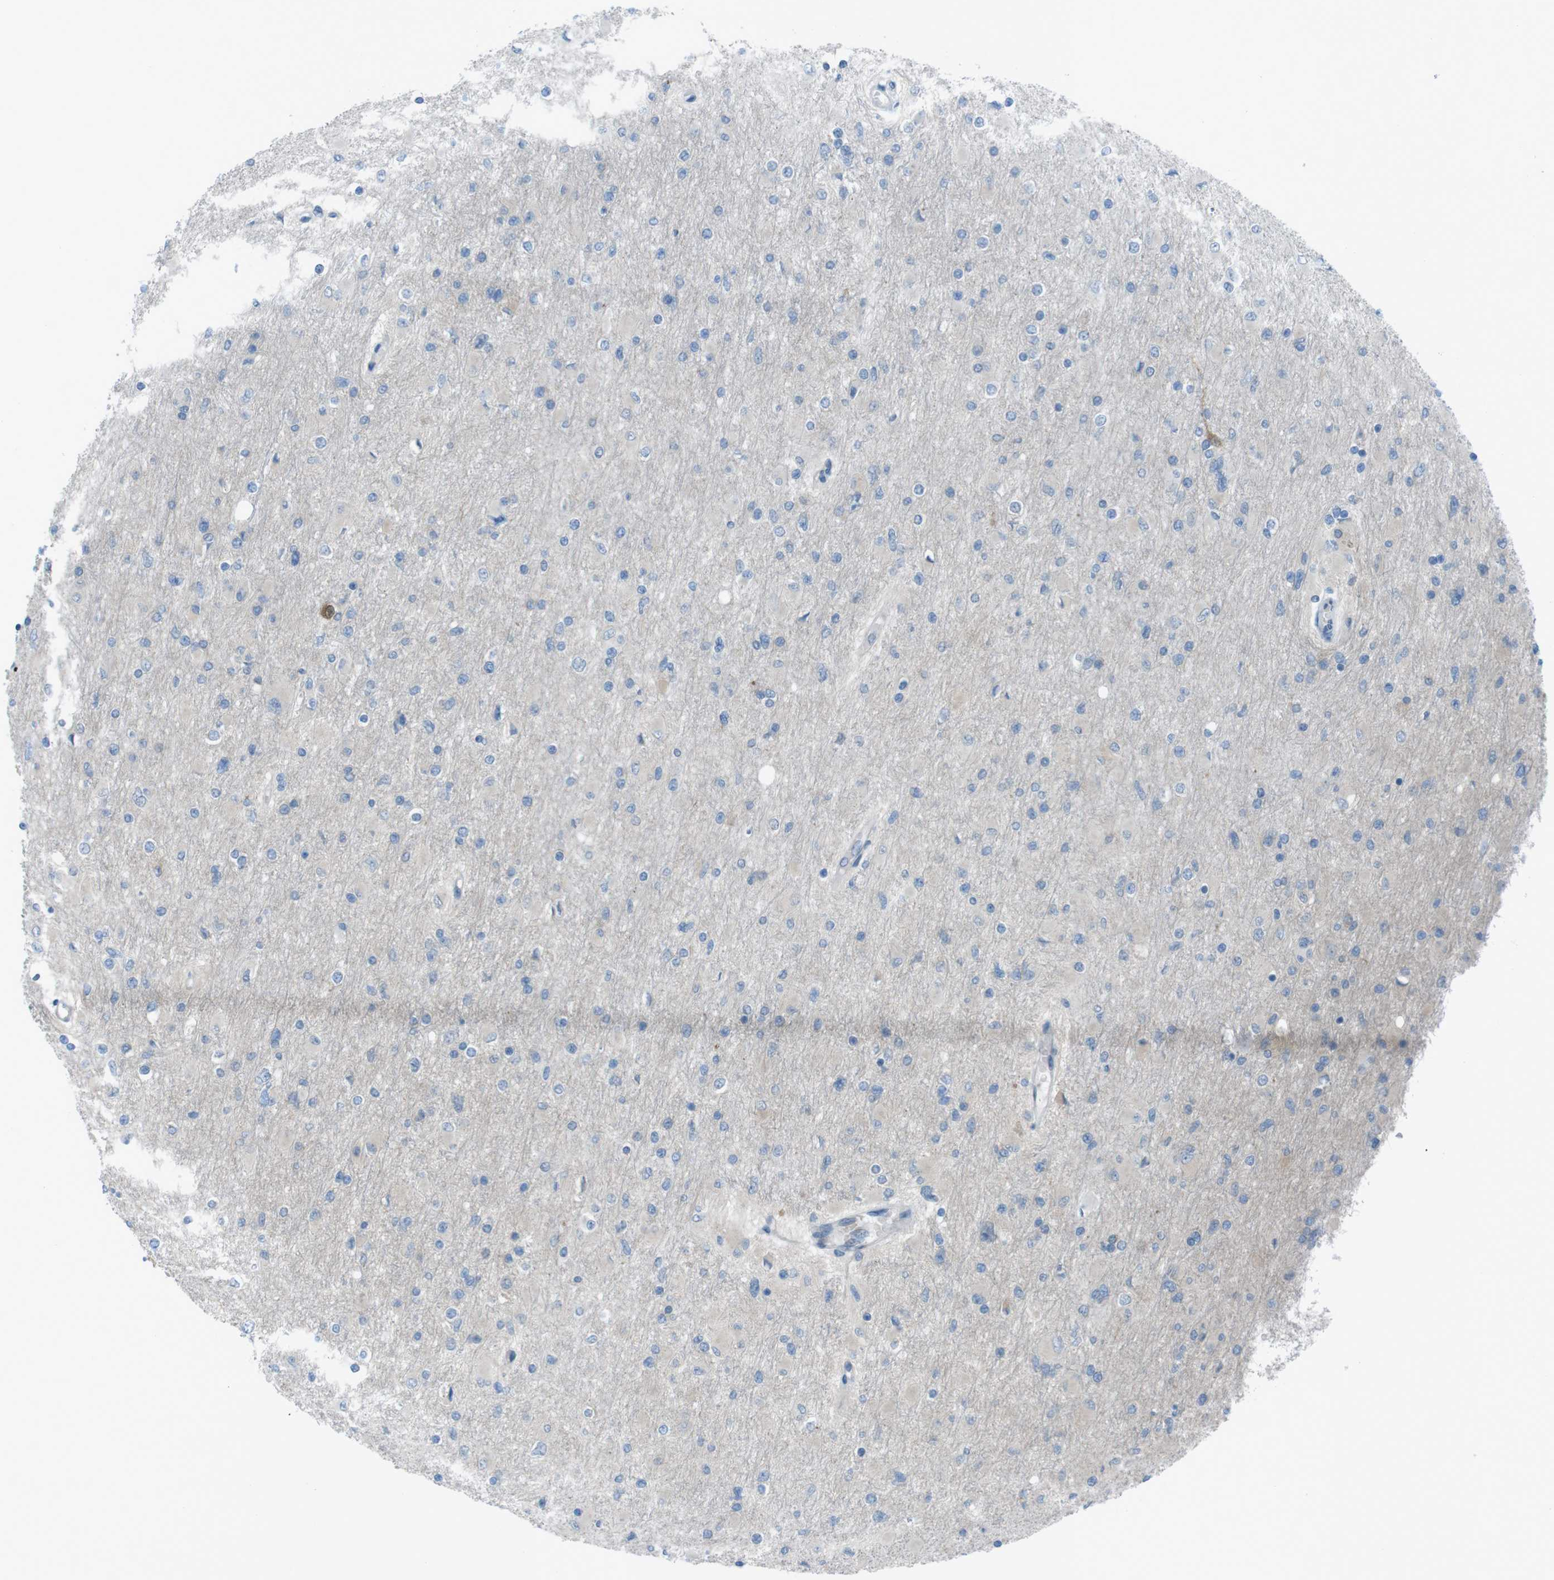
{"staining": {"intensity": "negative", "quantity": "none", "location": "none"}, "tissue": "glioma", "cell_type": "Tumor cells", "image_type": "cancer", "snomed": [{"axis": "morphology", "description": "Glioma, malignant, High grade"}, {"axis": "topography", "description": "Cerebral cortex"}], "caption": "Immunohistochemical staining of human glioma demonstrates no significant staining in tumor cells.", "gene": "ZDHHC20", "patient": {"sex": "female", "age": 36}}